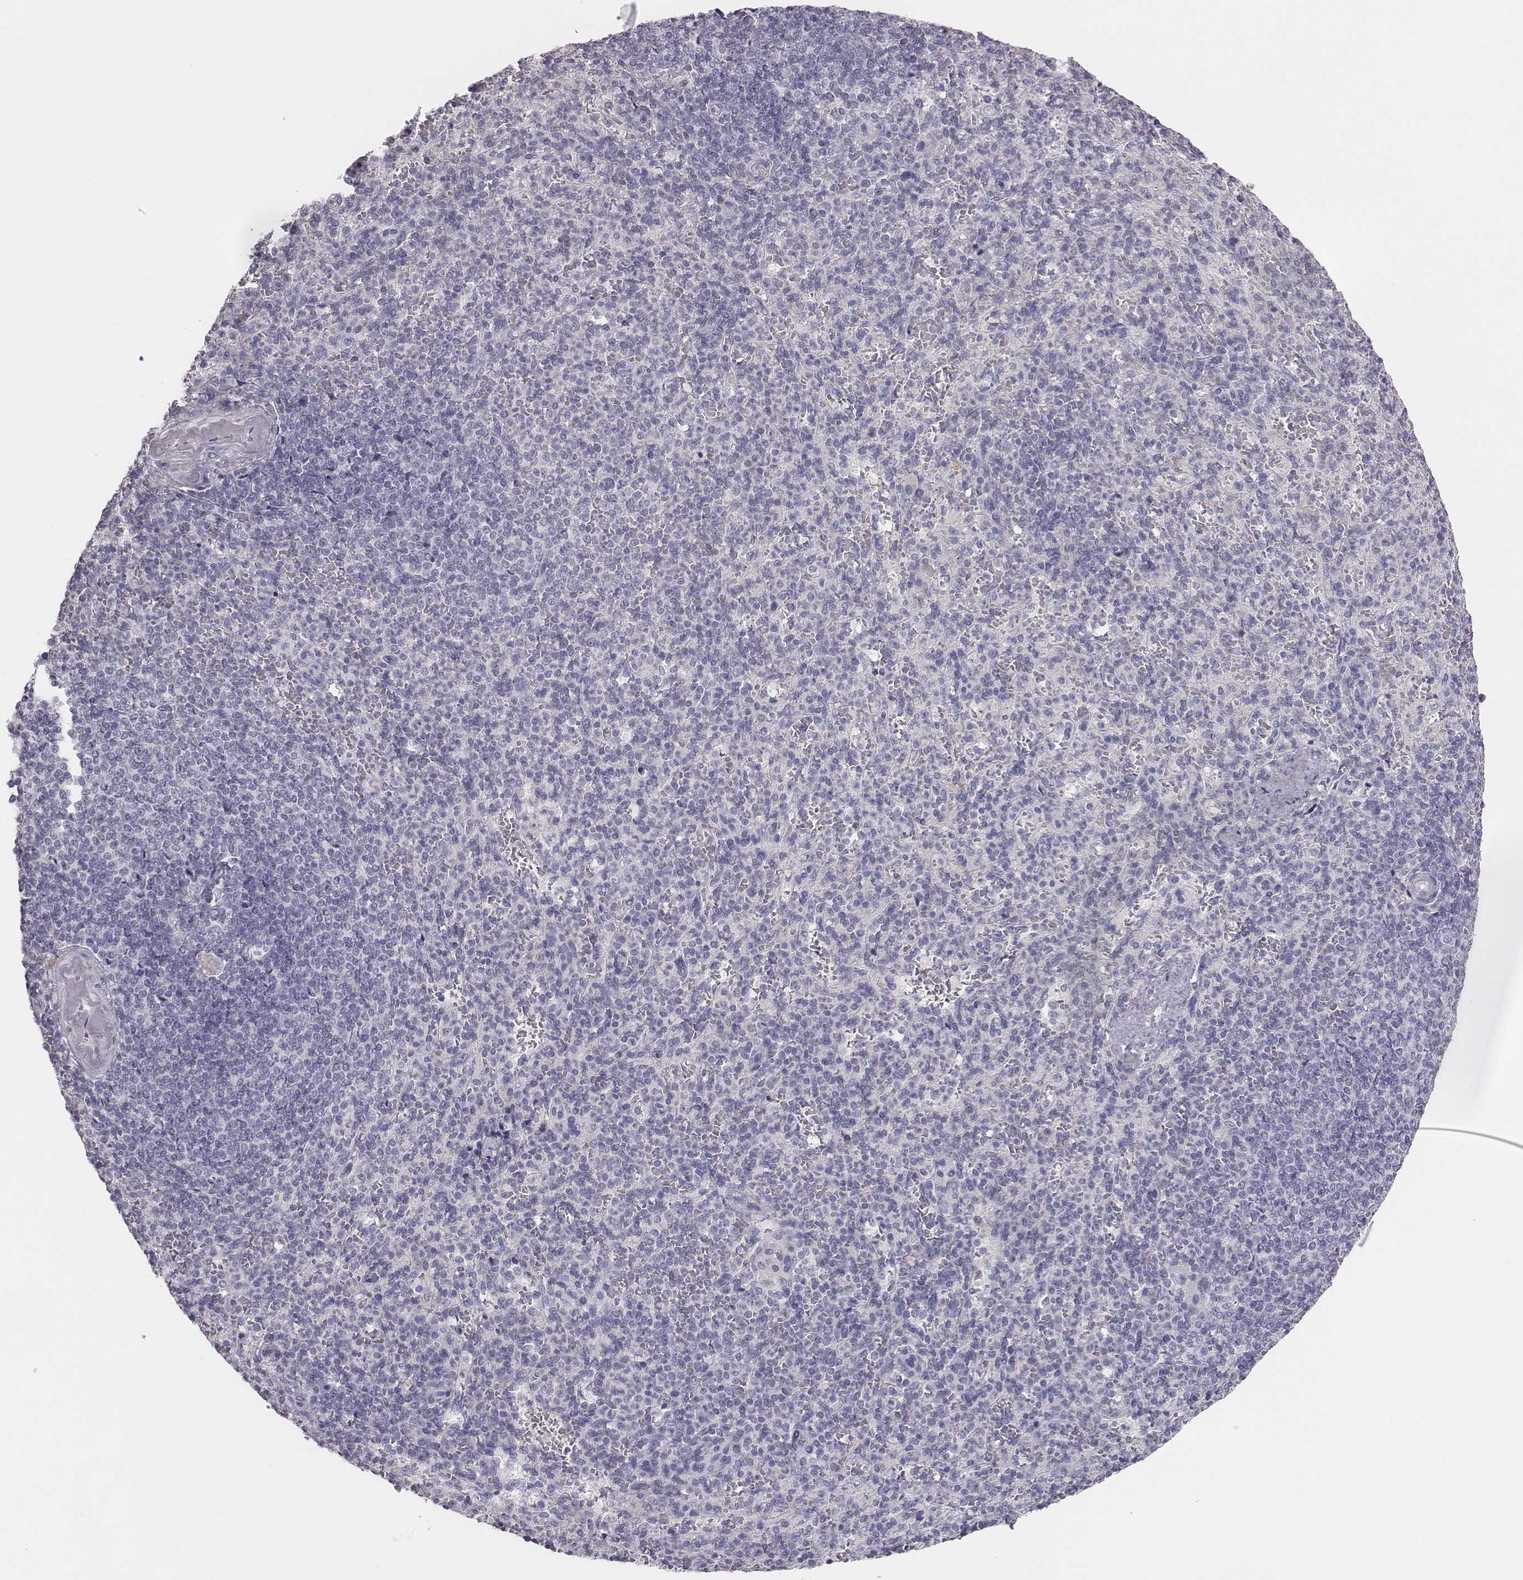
{"staining": {"intensity": "negative", "quantity": "none", "location": "none"}, "tissue": "spleen", "cell_type": "Cells in red pulp", "image_type": "normal", "snomed": [{"axis": "morphology", "description": "Normal tissue, NOS"}, {"axis": "topography", "description": "Spleen"}], "caption": "Immunohistochemistry (IHC) histopathology image of benign spleen: human spleen stained with DAB (3,3'-diaminobenzidine) reveals no significant protein staining in cells in red pulp. (DAB immunohistochemistry with hematoxylin counter stain).", "gene": "MYH6", "patient": {"sex": "female", "age": 74}}